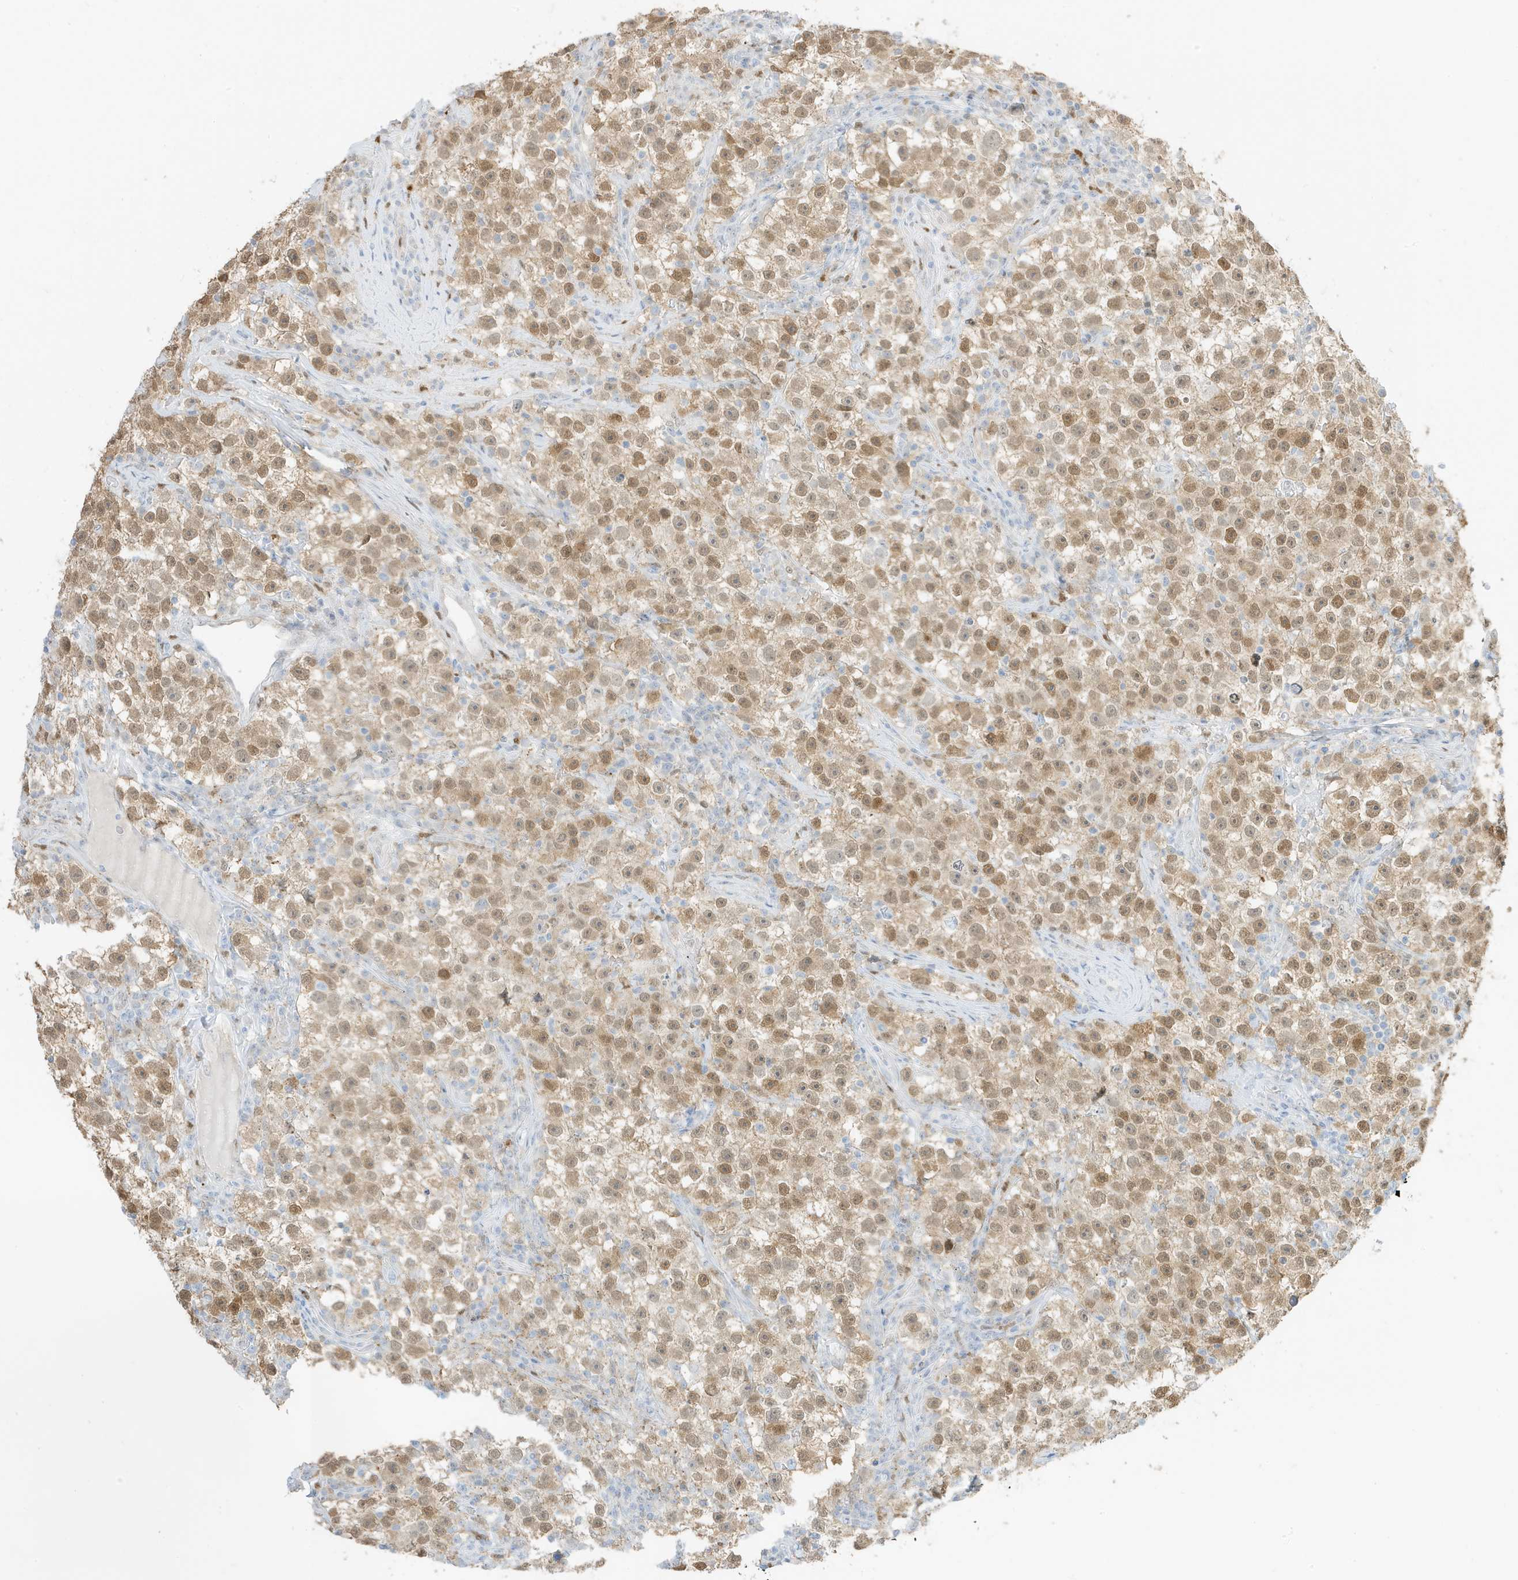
{"staining": {"intensity": "moderate", "quantity": ">75%", "location": "nuclear"}, "tissue": "testis cancer", "cell_type": "Tumor cells", "image_type": "cancer", "snomed": [{"axis": "morphology", "description": "Seminoma, NOS"}, {"axis": "topography", "description": "Testis"}], "caption": "Immunohistochemistry (IHC) of testis cancer shows medium levels of moderate nuclear expression in about >75% of tumor cells. (IHC, brightfield microscopy, high magnification).", "gene": "GCA", "patient": {"sex": "male", "age": 22}}